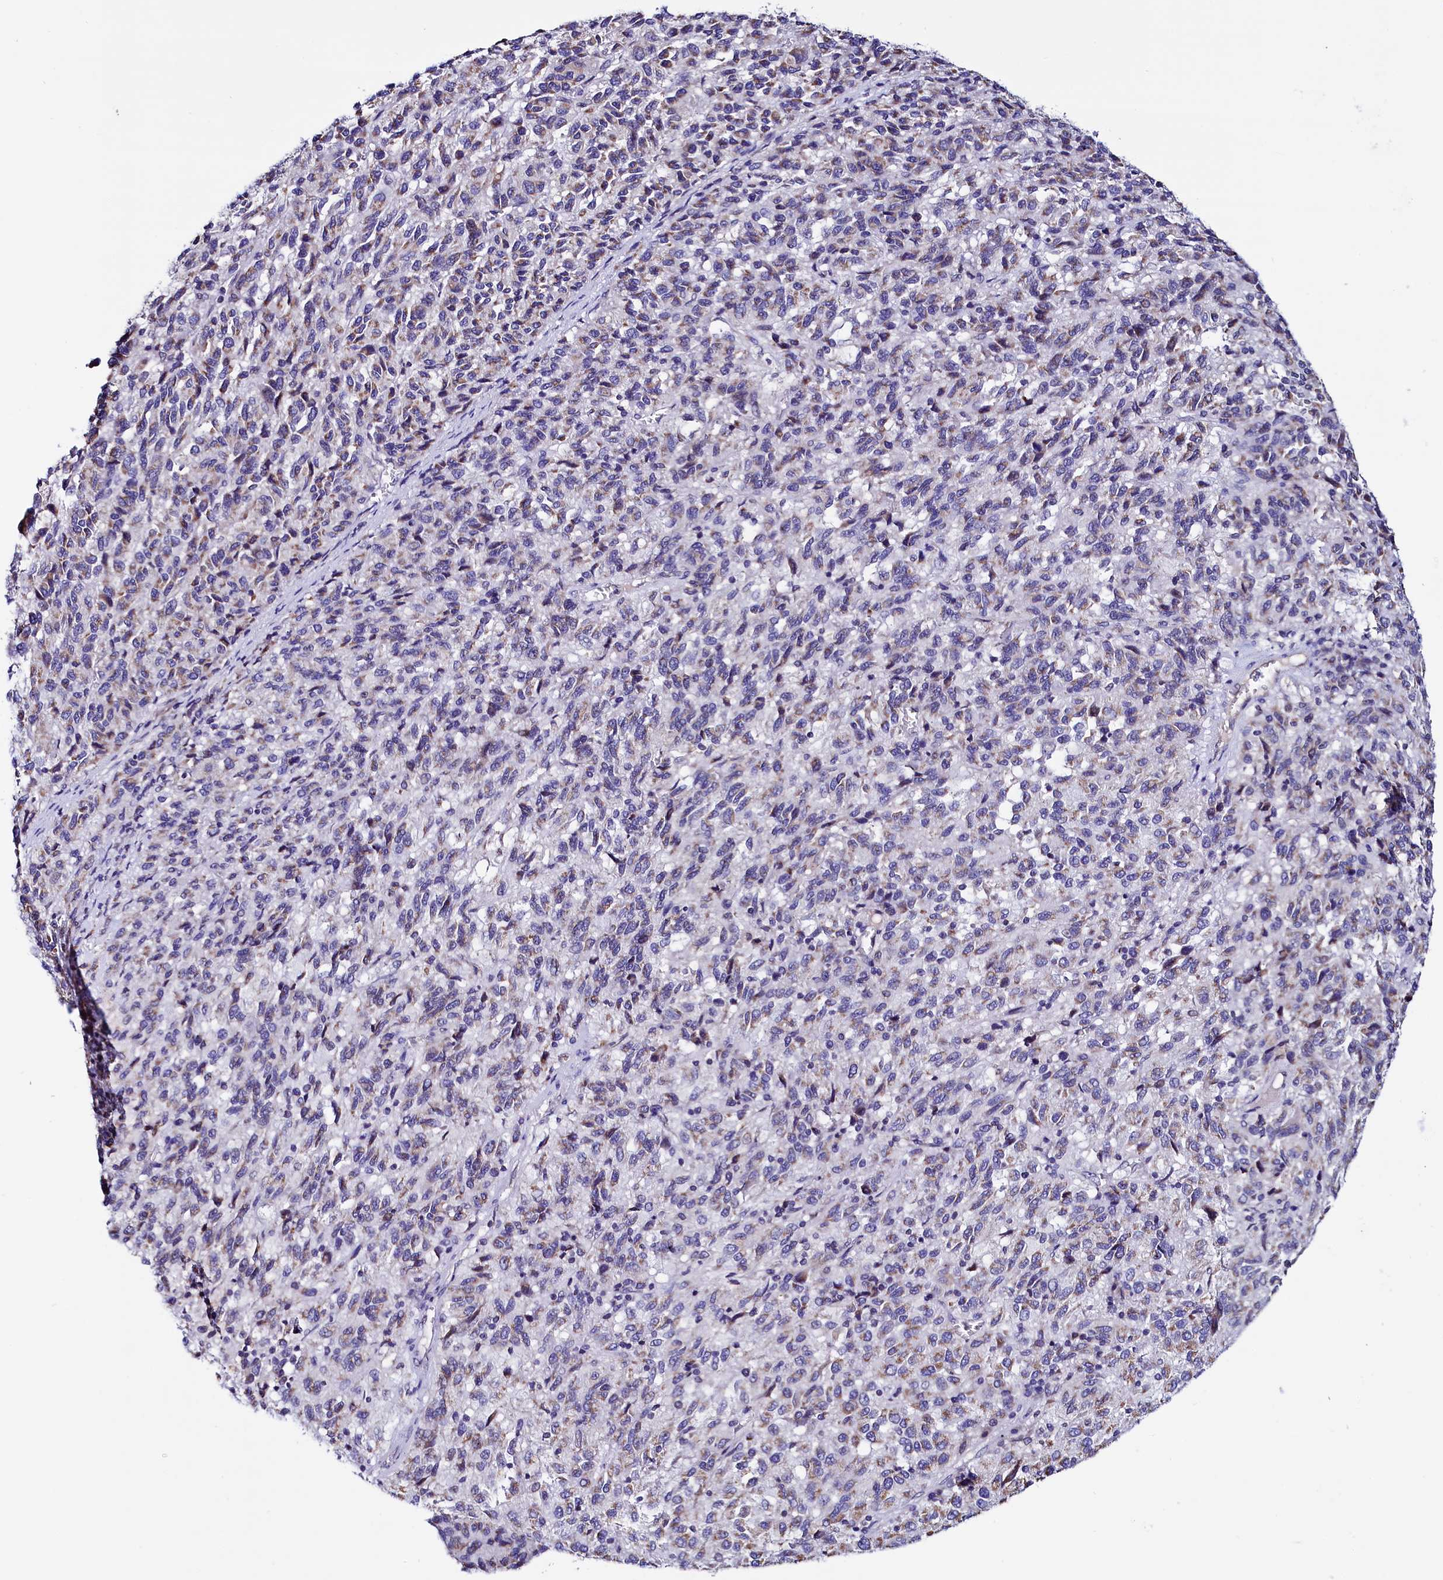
{"staining": {"intensity": "weak", "quantity": "25%-75%", "location": "cytoplasmic/membranous"}, "tissue": "melanoma", "cell_type": "Tumor cells", "image_type": "cancer", "snomed": [{"axis": "morphology", "description": "Malignant melanoma, Metastatic site"}, {"axis": "topography", "description": "Lung"}], "caption": "A micrograph of human melanoma stained for a protein demonstrates weak cytoplasmic/membranous brown staining in tumor cells. Immunohistochemistry (ihc) stains the protein of interest in brown and the nuclei are stained blue.", "gene": "HAND1", "patient": {"sex": "male", "age": 64}}